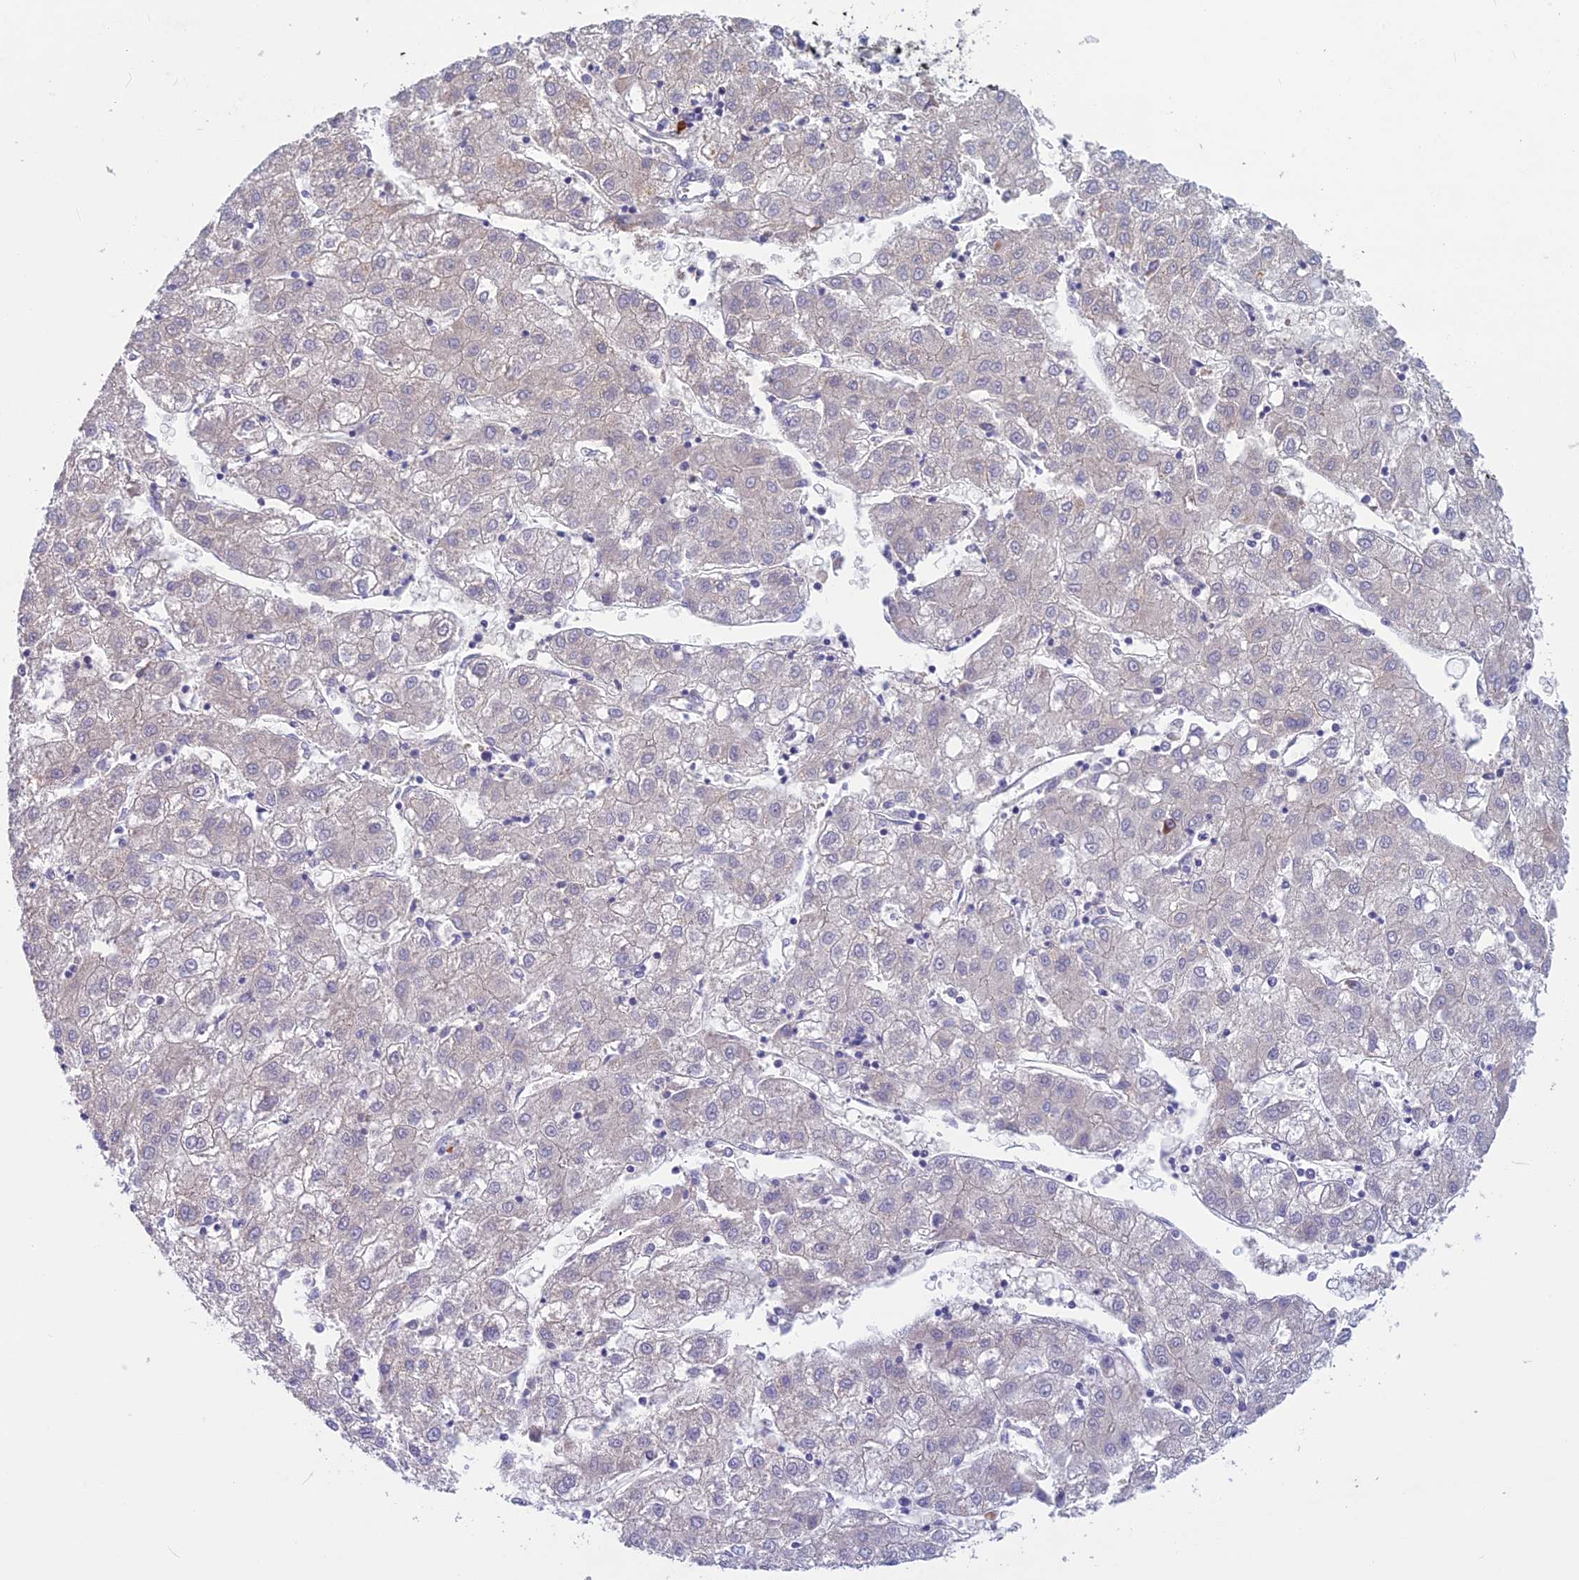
{"staining": {"intensity": "negative", "quantity": "none", "location": "none"}, "tissue": "liver cancer", "cell_type": "Tumor cells", "image_type": "cancer", "snomed": [{"axis": "morphology", "description": "Carcinoma, Hepatocellular, NOS"}, {"axis": "topography", "description": "Liver"}], "caption": "A histopathology image of liver hepatocellular carcinoma stained for a protein displays no brown staining in tumor cells.", "gene": "SNAP91", "patient": {"sex": "male", "age": 72}}